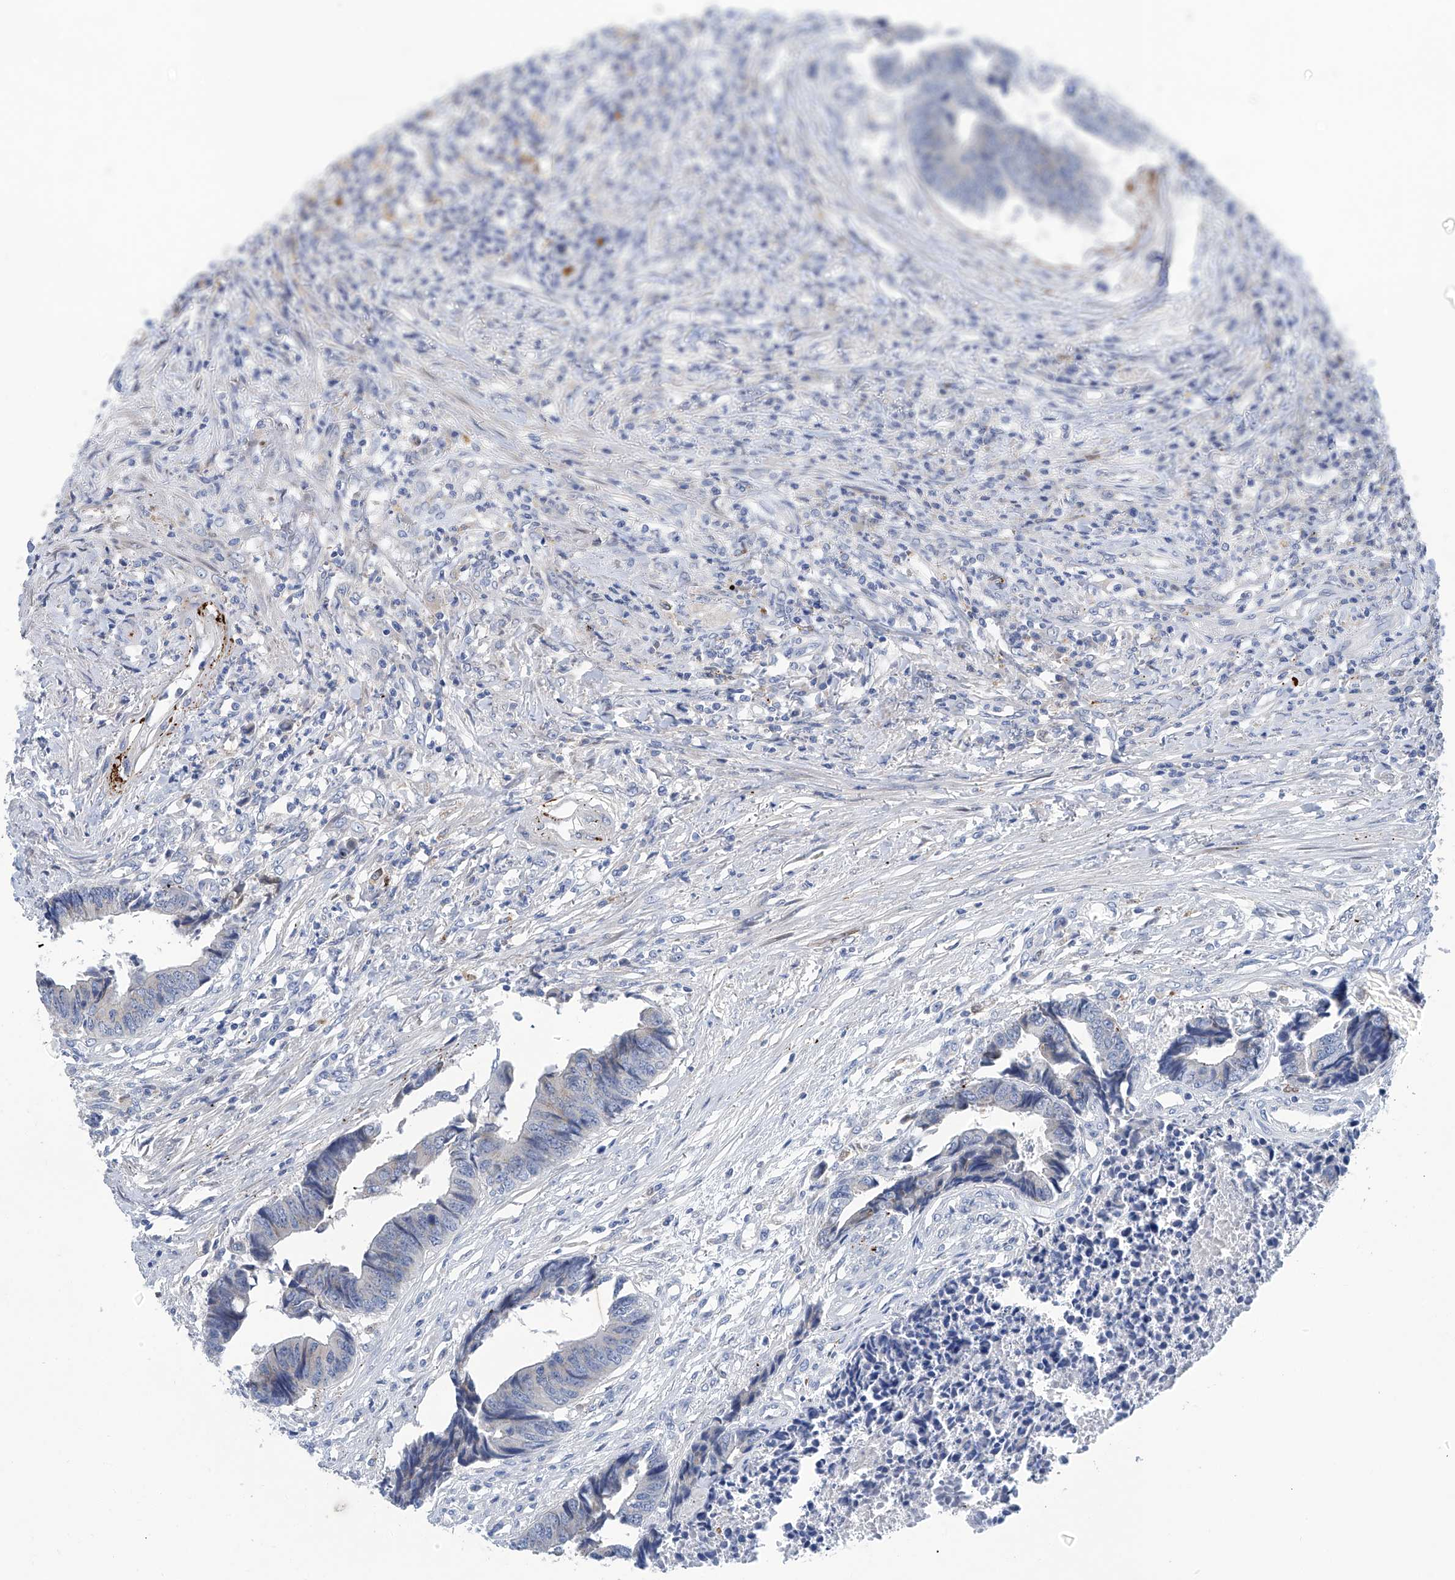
{"staining": {"intensity": "negative", "quantity": "none", "location": "none"}, "tissue": "colorectal cancer", "cell_type": "Tumor cells", "image_type": "cancer", "snomed": [{"axis": "morphology", "description": "Adenocarcinoma, NOS"}, {"axis": "topography", "description": "Rectum"}], "caption": "Tumor cells are negative for brown protein staining in colorectal adenocarcinoma.", "gene": "CEP85L", "patient": {"sex": "male", "age": 84}}